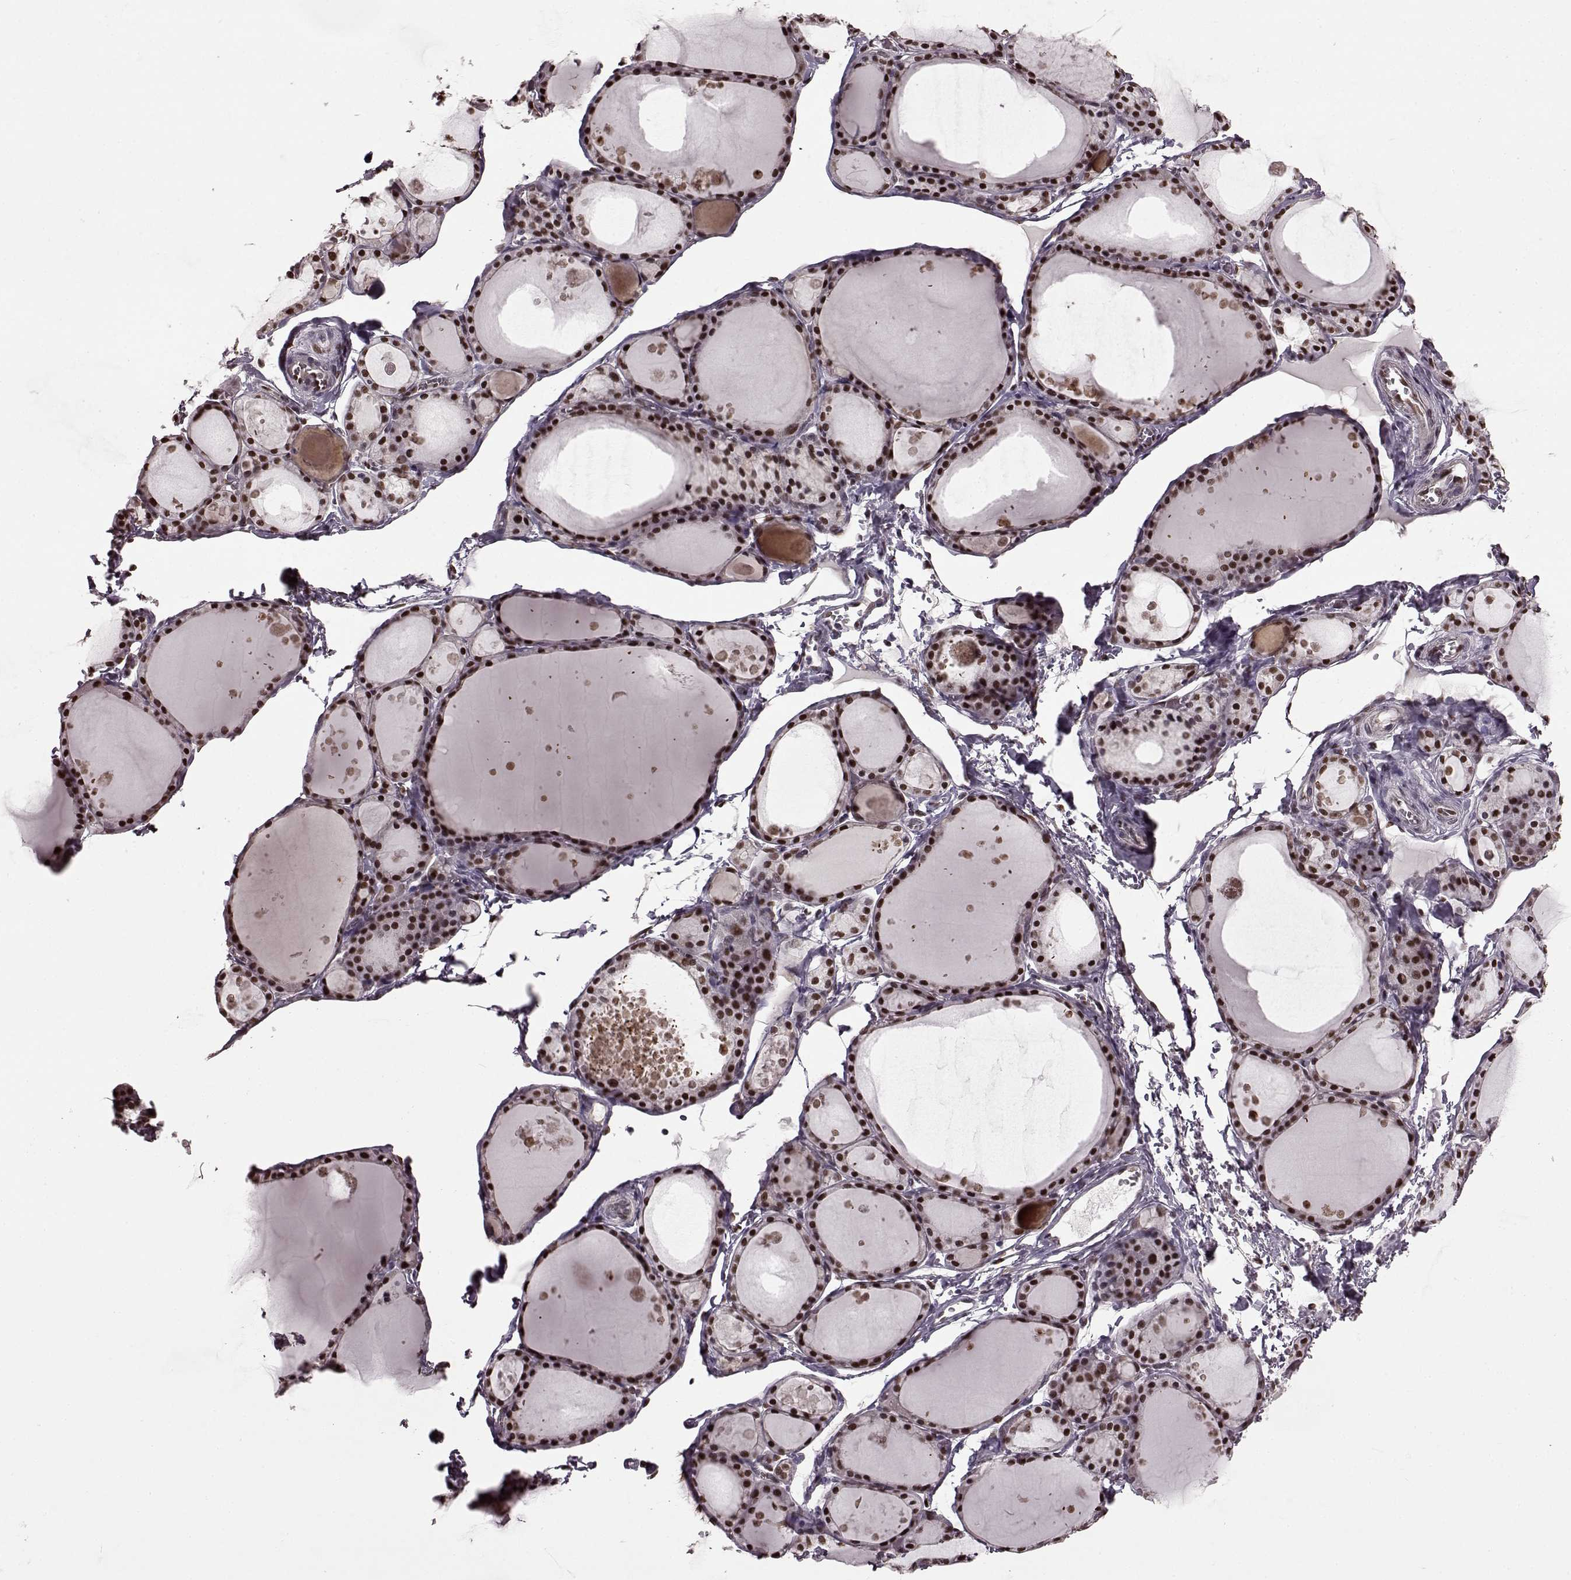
{"staining": {"intensity": "moderate", "quantity": ">75%", "location": "nuclear"}, "tissue": "thyroid gland", "cell_type": "Glandular cells", "image_type": "normal", "snomed": [{"axis": "morphology", "description": "Normal tissue, NOS"}, {"axis": "topography", "description": "Thyroid gland"}], "caption": "Moderate nuclear positivity for a protein is appreciated in approximately >75% of glandular cells of normal thyroid gland using immunohistochemistry.", "gene": "FTO", "patient": {"sex": "male", "age": 68}}